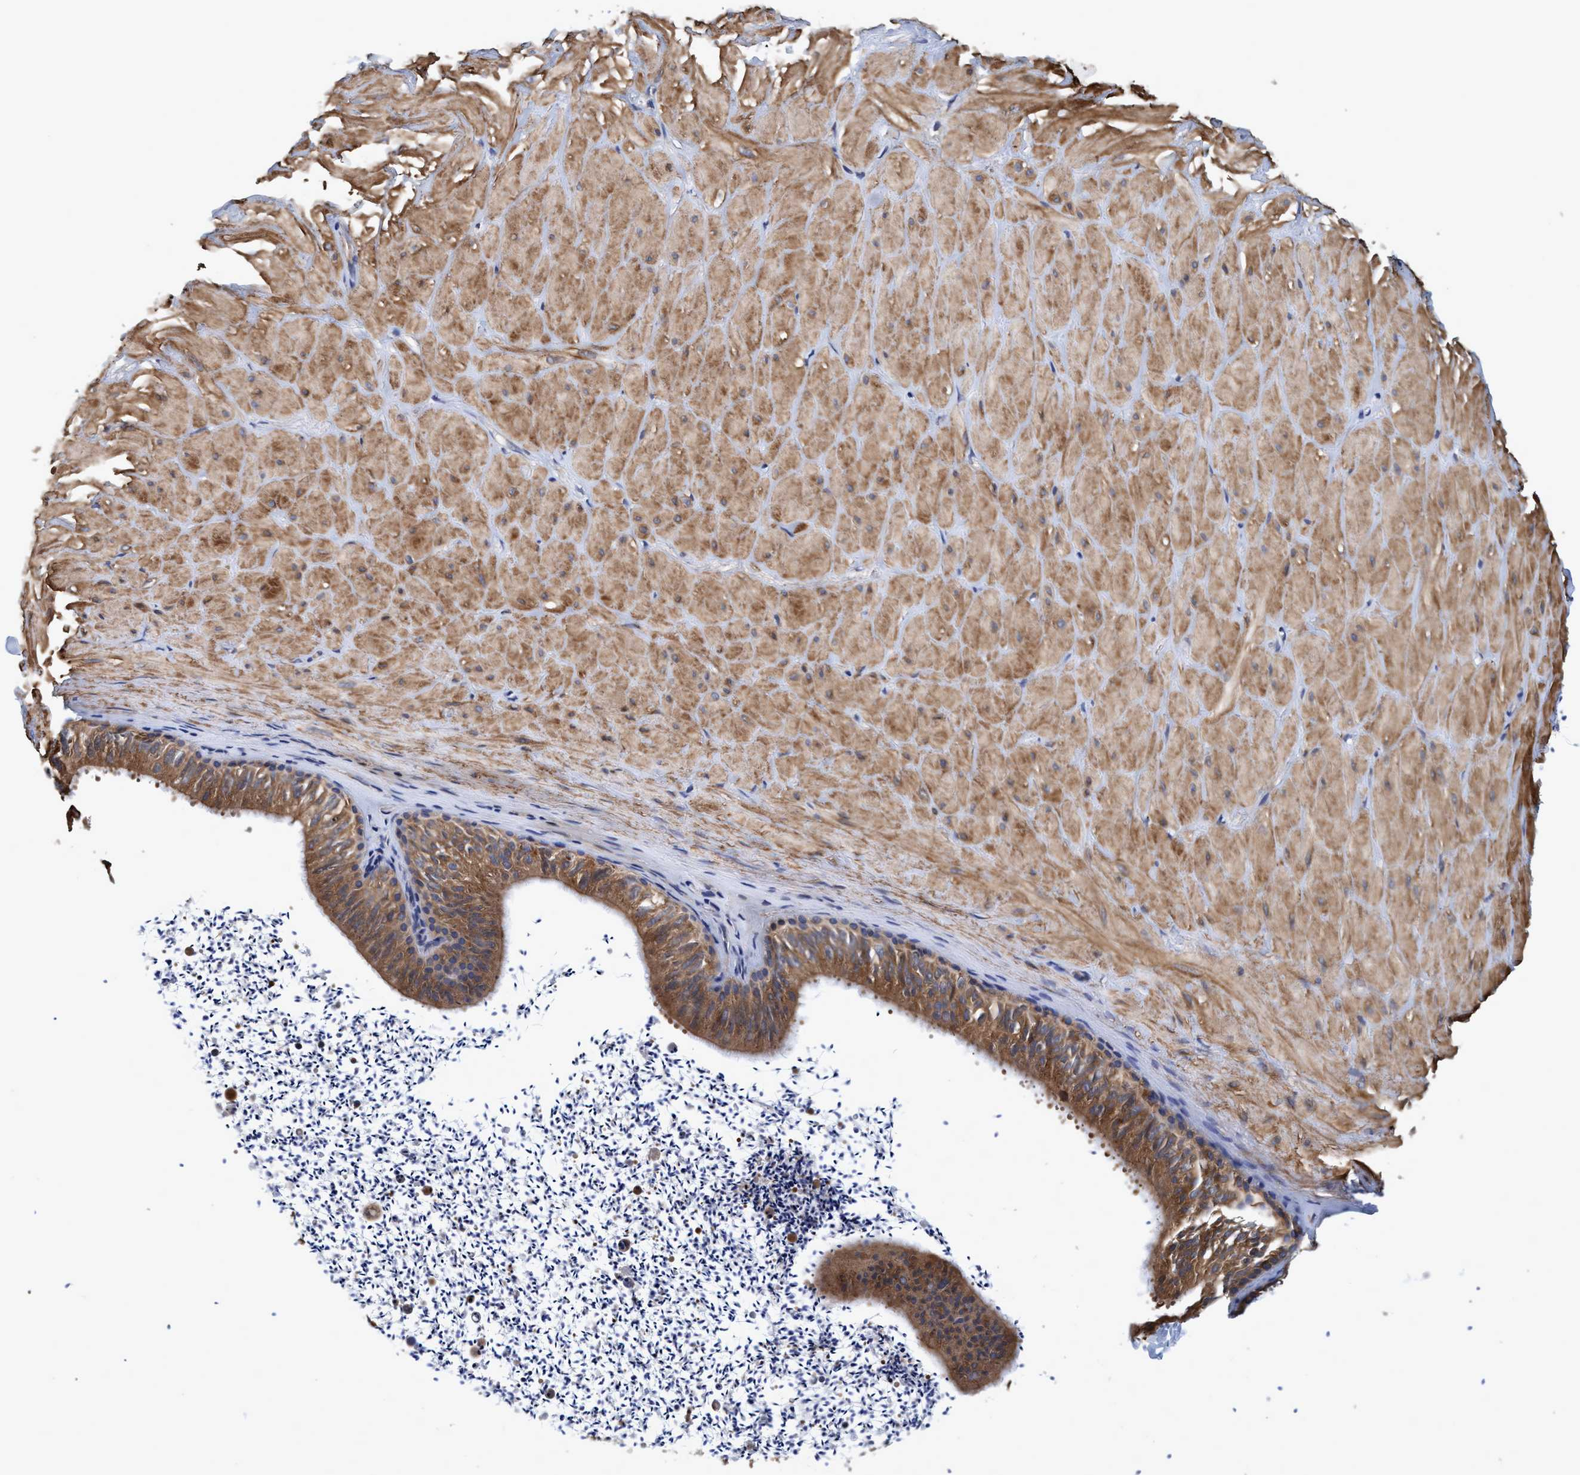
{"staining": {"intensity": "moderate", "quantity": ">75%", "location": "cytoplasmic/membranous"}, "tissue": "adipose tissue", "cell_type": "Adipocytes", "image_type": "normal", "snomed": [{"axis": "morphology", "description": "Normal tissue, NOS"}, {"axis": "topography", "description": "Adipose tissue"}, {"axis": "topography", "description": "Vascular tissue"}, {"axis": "topography", "description": "Peripheral nerve tissue"}], "caption": "Adipose tissue was stained to show a protein in brown. There is medium levels of moderate cytoplasmic/membranous expression in about >75% of adipocytes.", "gene": "CALCOCO2", "patient": {"sex": "male", "age": 25}}